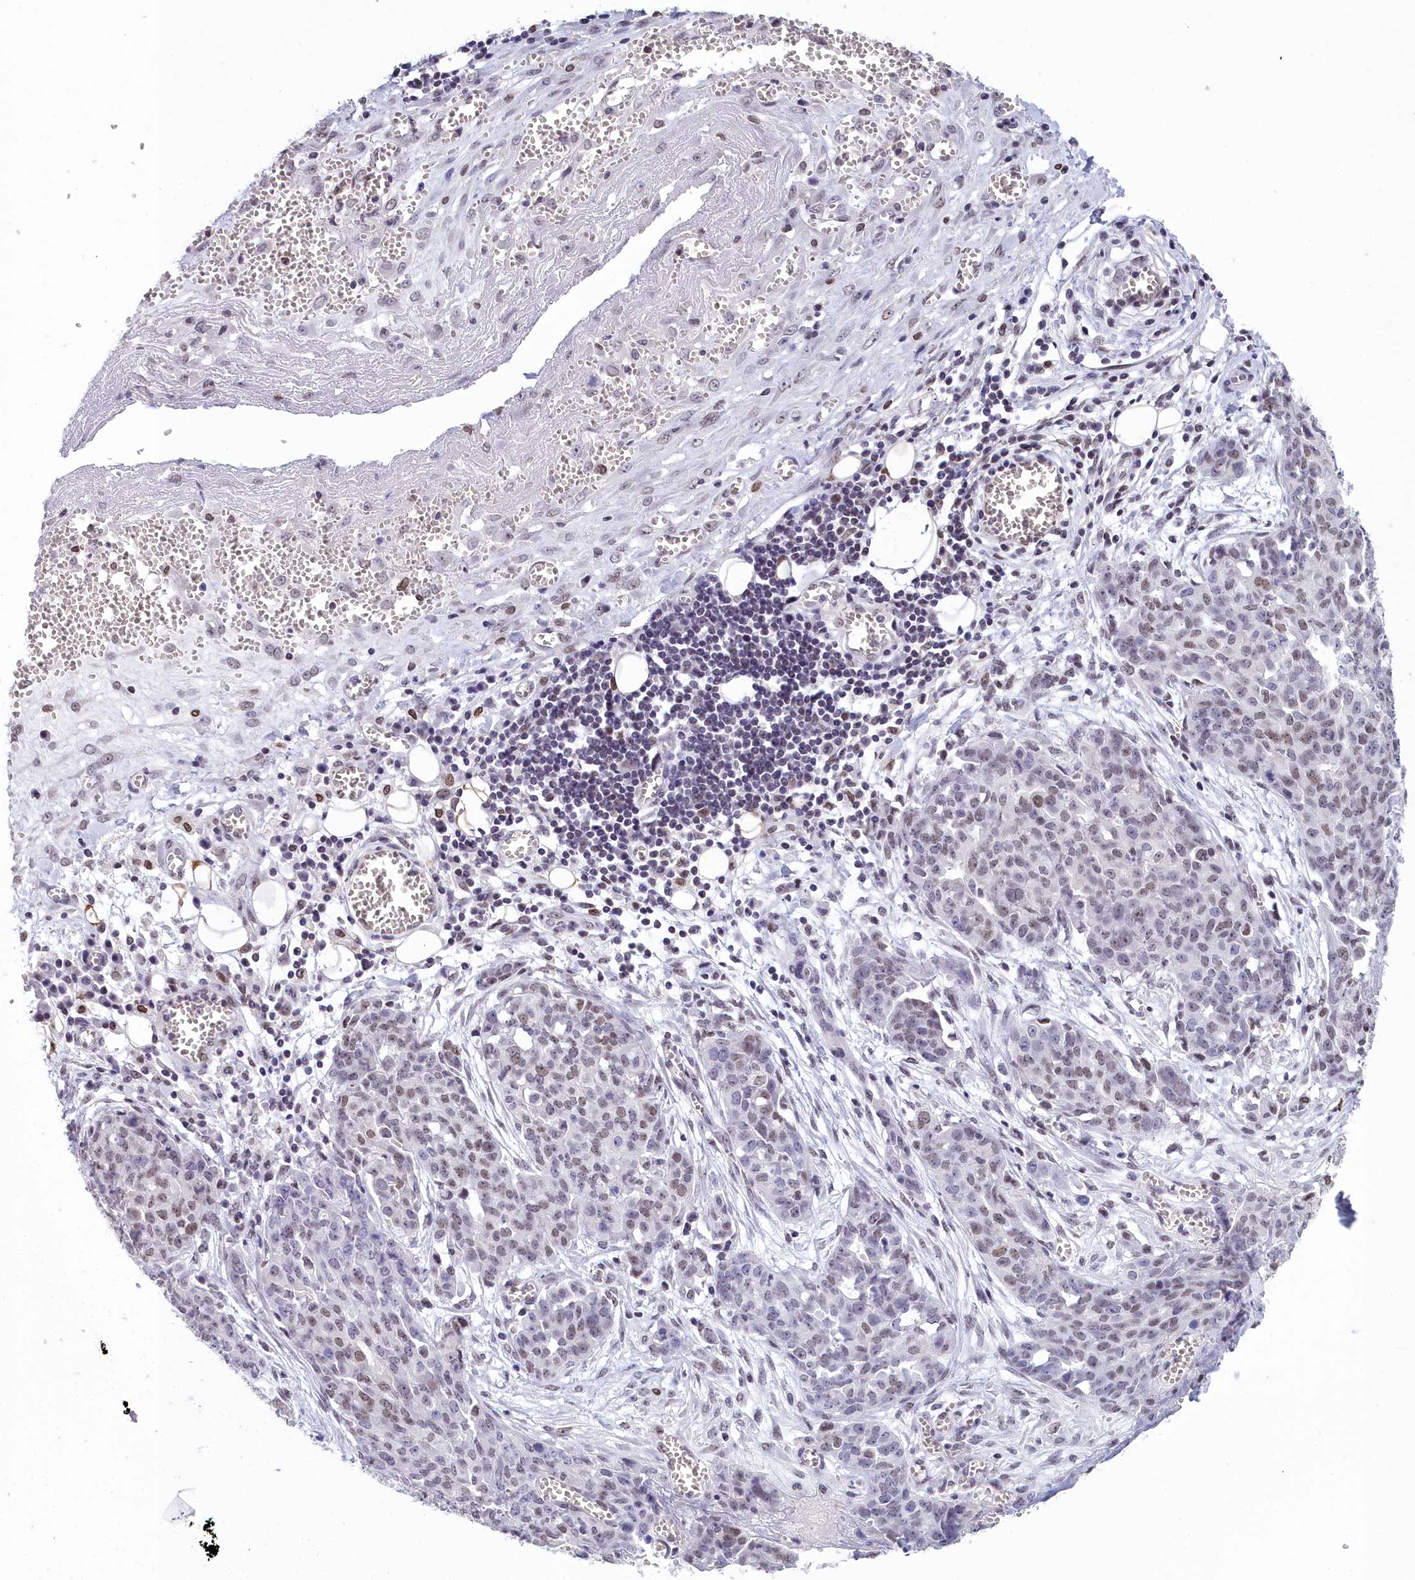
{"staining": {"intensity": "weak", "quantity": "25%-75%", "location": "nuclear"}, "tissue": "ovarian cancer", "cell_type": "Tumor cells", "image_type": "cancer", "snomed": [{"axis": "morphology", "description": "Cystadenocarcinoma, serous, NOS"}, {"axis": "topography", "description": "Soft tissue"}, {"axis": "topography", "description": "Ovary"}], "caption": "Immunohistochemical staining of human ovarian cancer (serous cystadenocarcinoma) reveals weak nuclear protein positivity in about 25%-75% of tumor cells. (DAB (3,3'-diaminobenzidine) IHC with brightfield microscopy, high magnification).", "gene": "CCDC97", "patient": {"sex": "female", "age": 57}}